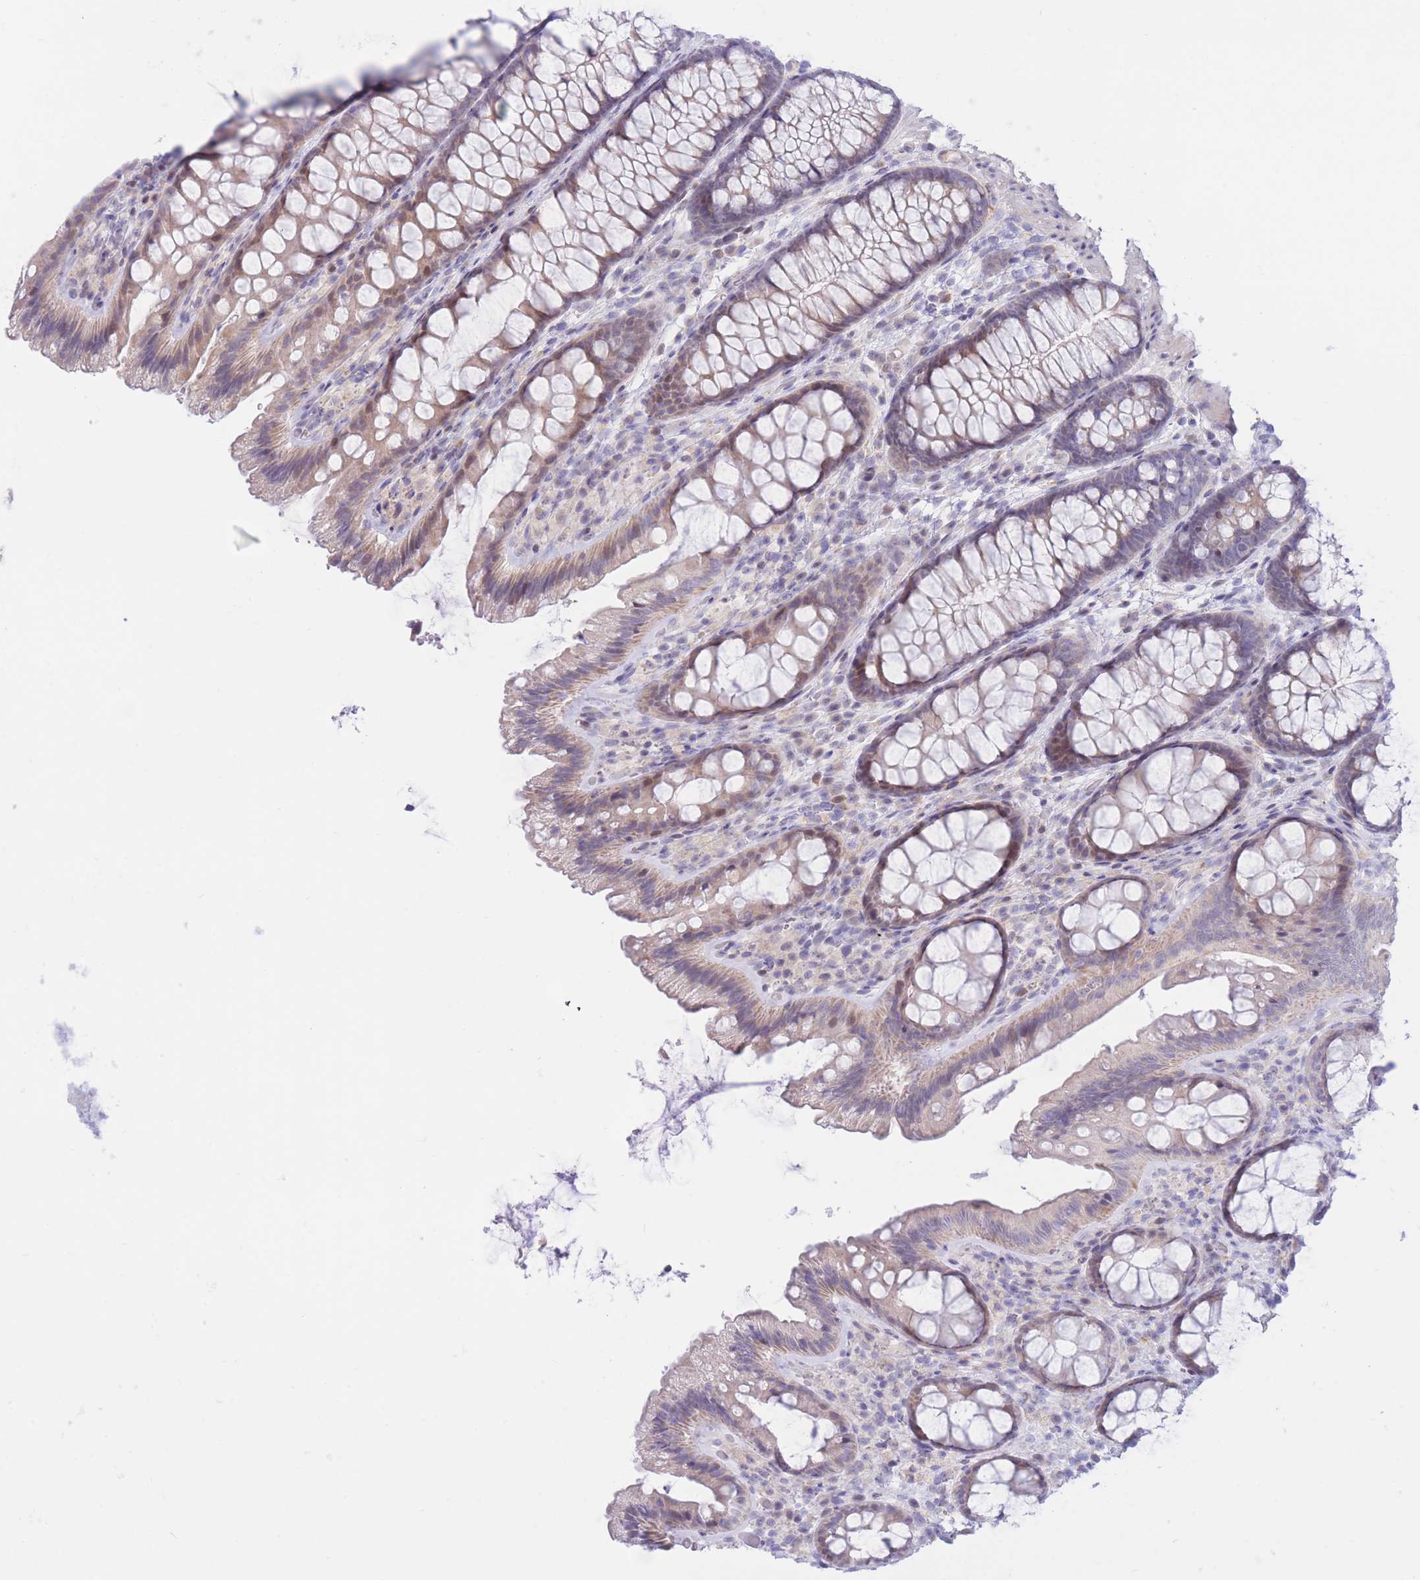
{"staining": {"intensity": "weak", "quantity": "25%-75%", "location": "cytoplasmic/membranous"}, "tissue": "colon", "cell_type": "Glandular cells", "image_type": "normal", "snomed": [{"axis": "morphology", "description": "Normal tissue, NOS"}, {"axis": "topography", "description": "Colon"}], "caption": "Immunohistochemical staining of benign colon displays low levels of weak cytoplasmic/membranous staining in approximately 25%-75% of glandular cells.", "gene": "RPL39L", "patient": {"sex": "male", "age": 46}}